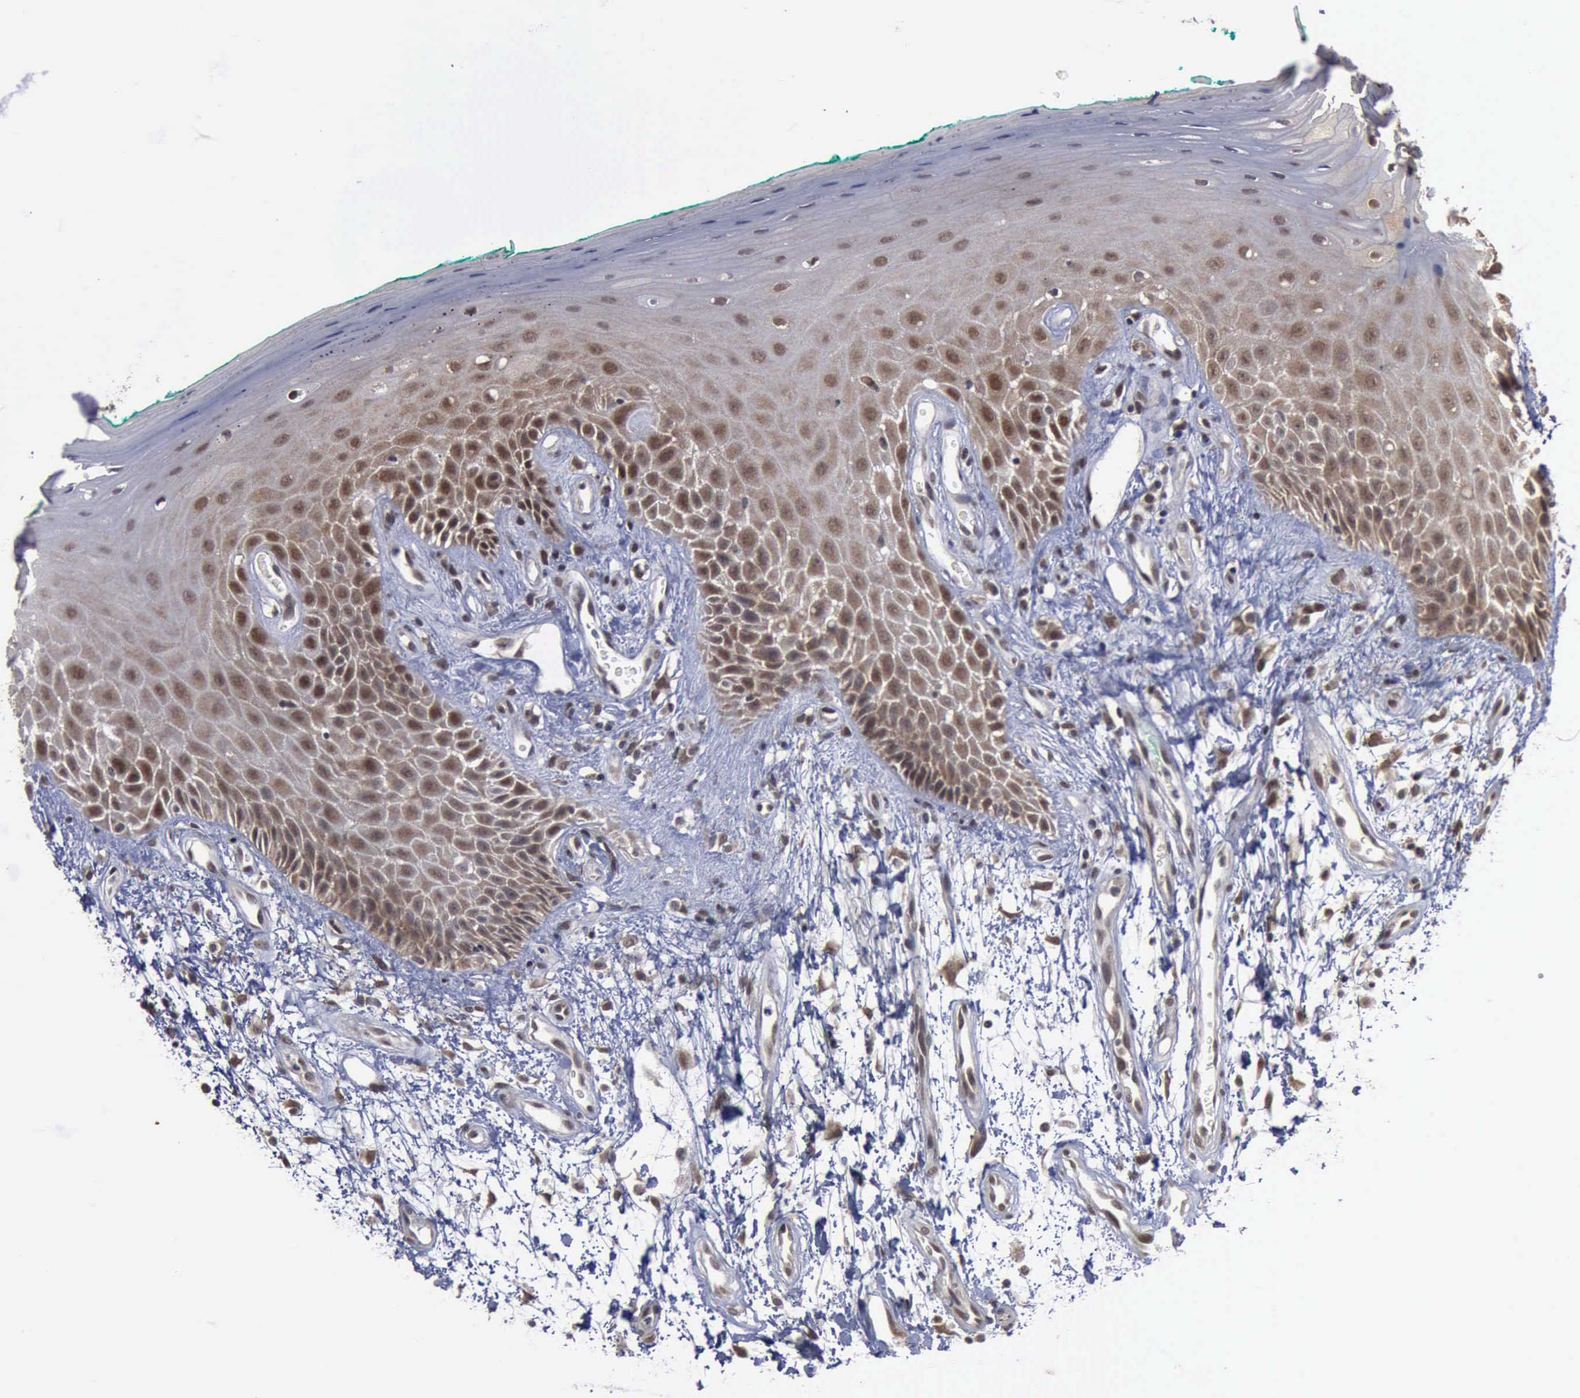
{"staining": {"intensity": "moderate", "quantity": "25%-75%", "location": "cytoplasmic/membranous,nuclear"}, "tissue": "oral mucosa", "cell_type": "Squamous epithelial cells", "image_type": "normal", "snomed": [{"axis": "morphology", "description": "Normal tissue, NOS"}, {"axis": "morphology", "description": "Squamous cell carcinoma, NOS"}, {"axis": "topography", "description": "Skeletal muscle"}, {"axis": "topography", "description": "Oral tissue"}, {"axis": "topography", "description": "Head-Neck"}], "caption": "This is a micrograph of immunohistochemistry (IHC) staining of benign oral mucosa, which shows moderate staining in the cytoplasmic/membranous,nuclear of squamous epithelial cells.", "gene": "RTCB", "patient": {"sex": "female", "age": 84}}